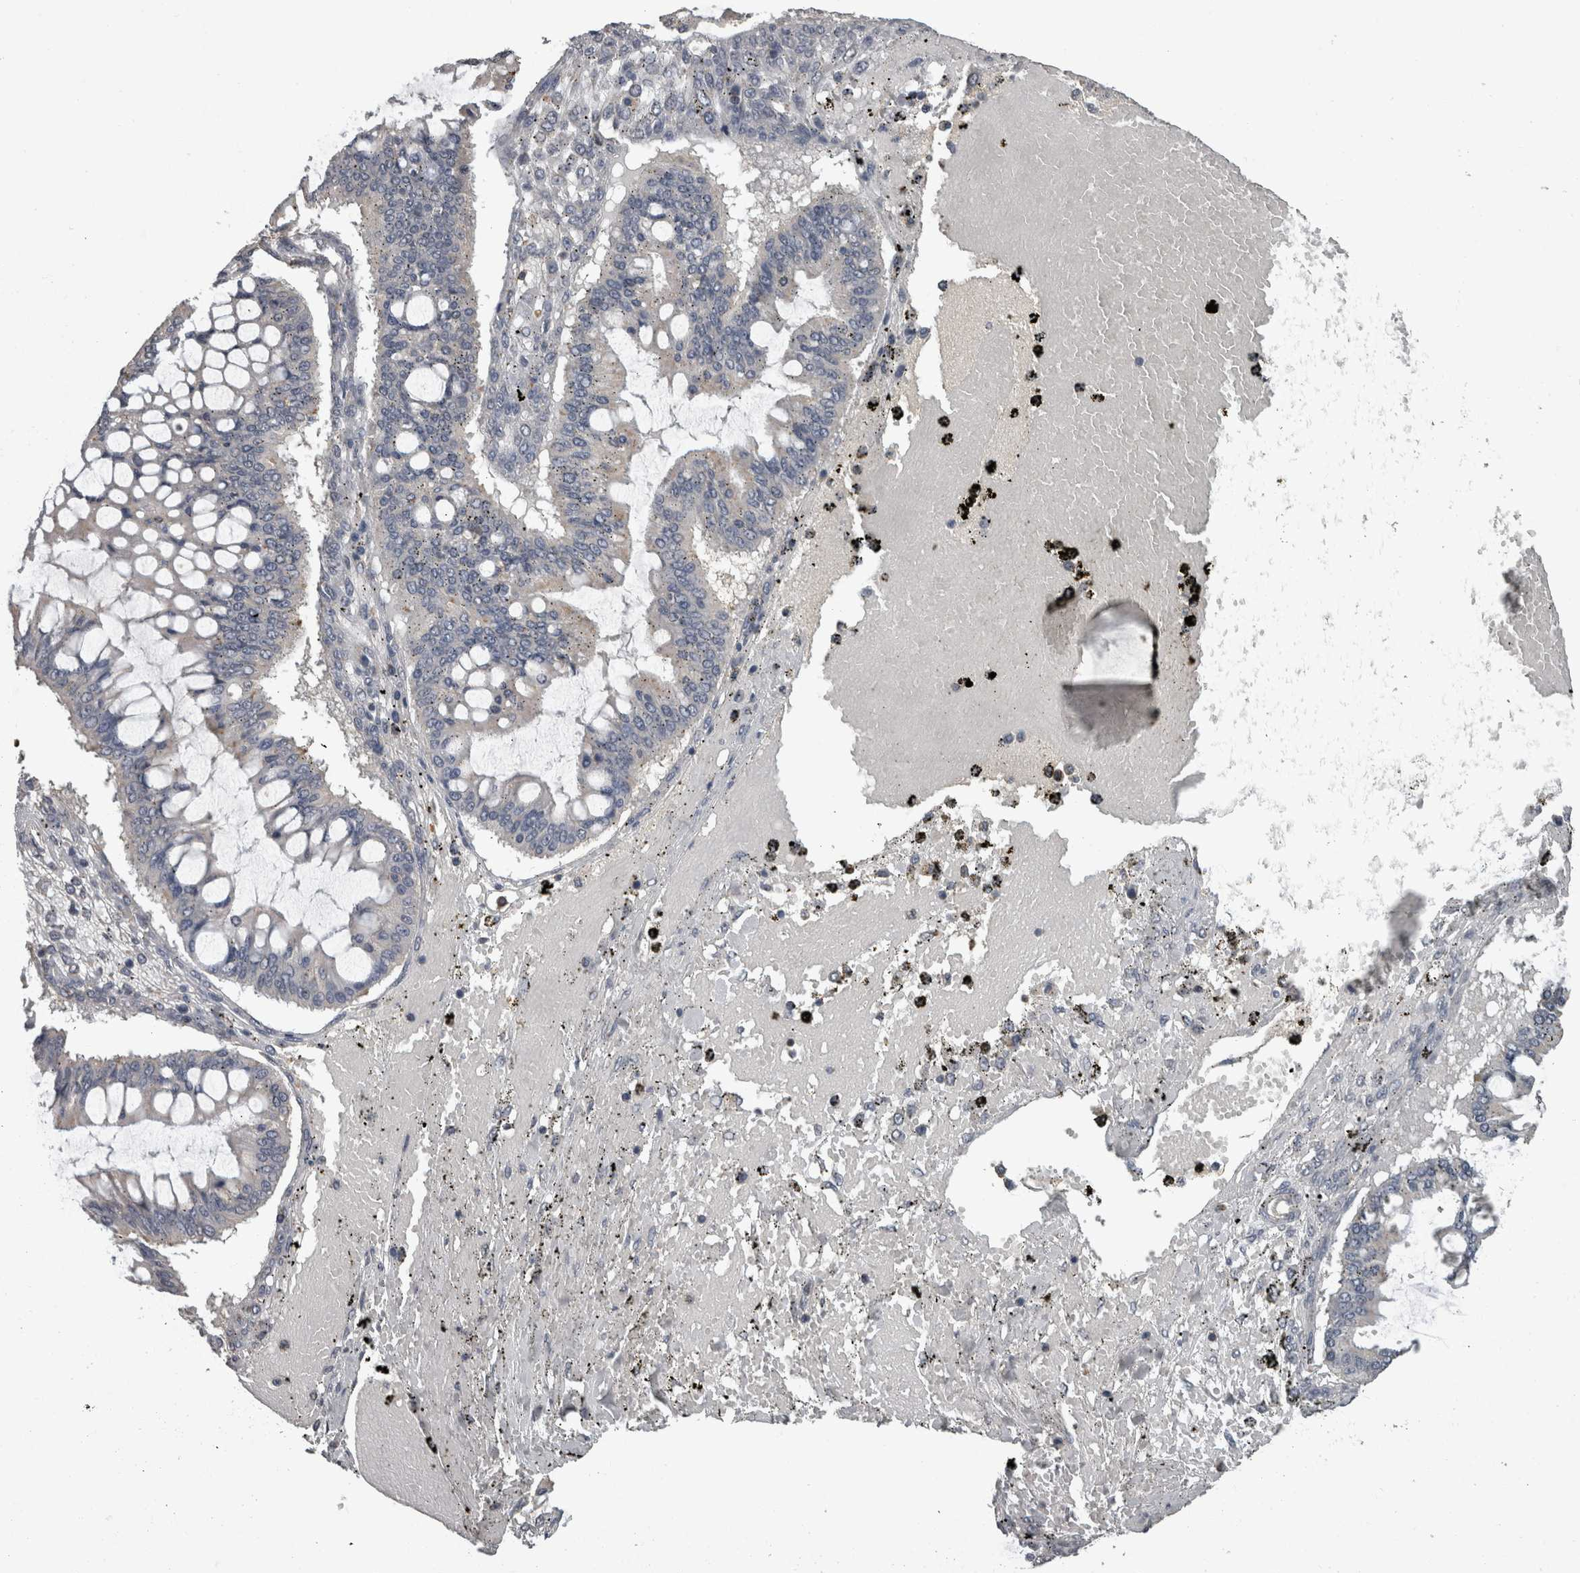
{"staining": {"intensity": "negative", "quantity": "none", "location": "none"}, "tissue": "ovarian cancer", "cell_type": "Tumor cells", "image_type": "cancer", "snomed": [{"axis": "morphology", "description": "Cystadenocarcinoma, mucinous, NOS"}, {"axis": "topography", "description": "Ovary"}], "caption": "The photomicrograph displays no staining of tumor cells in mucinous cystadenocarcinoma (ovarian).", "gene": "NAAA", "patient": {"sex": "female", "age": 73}}